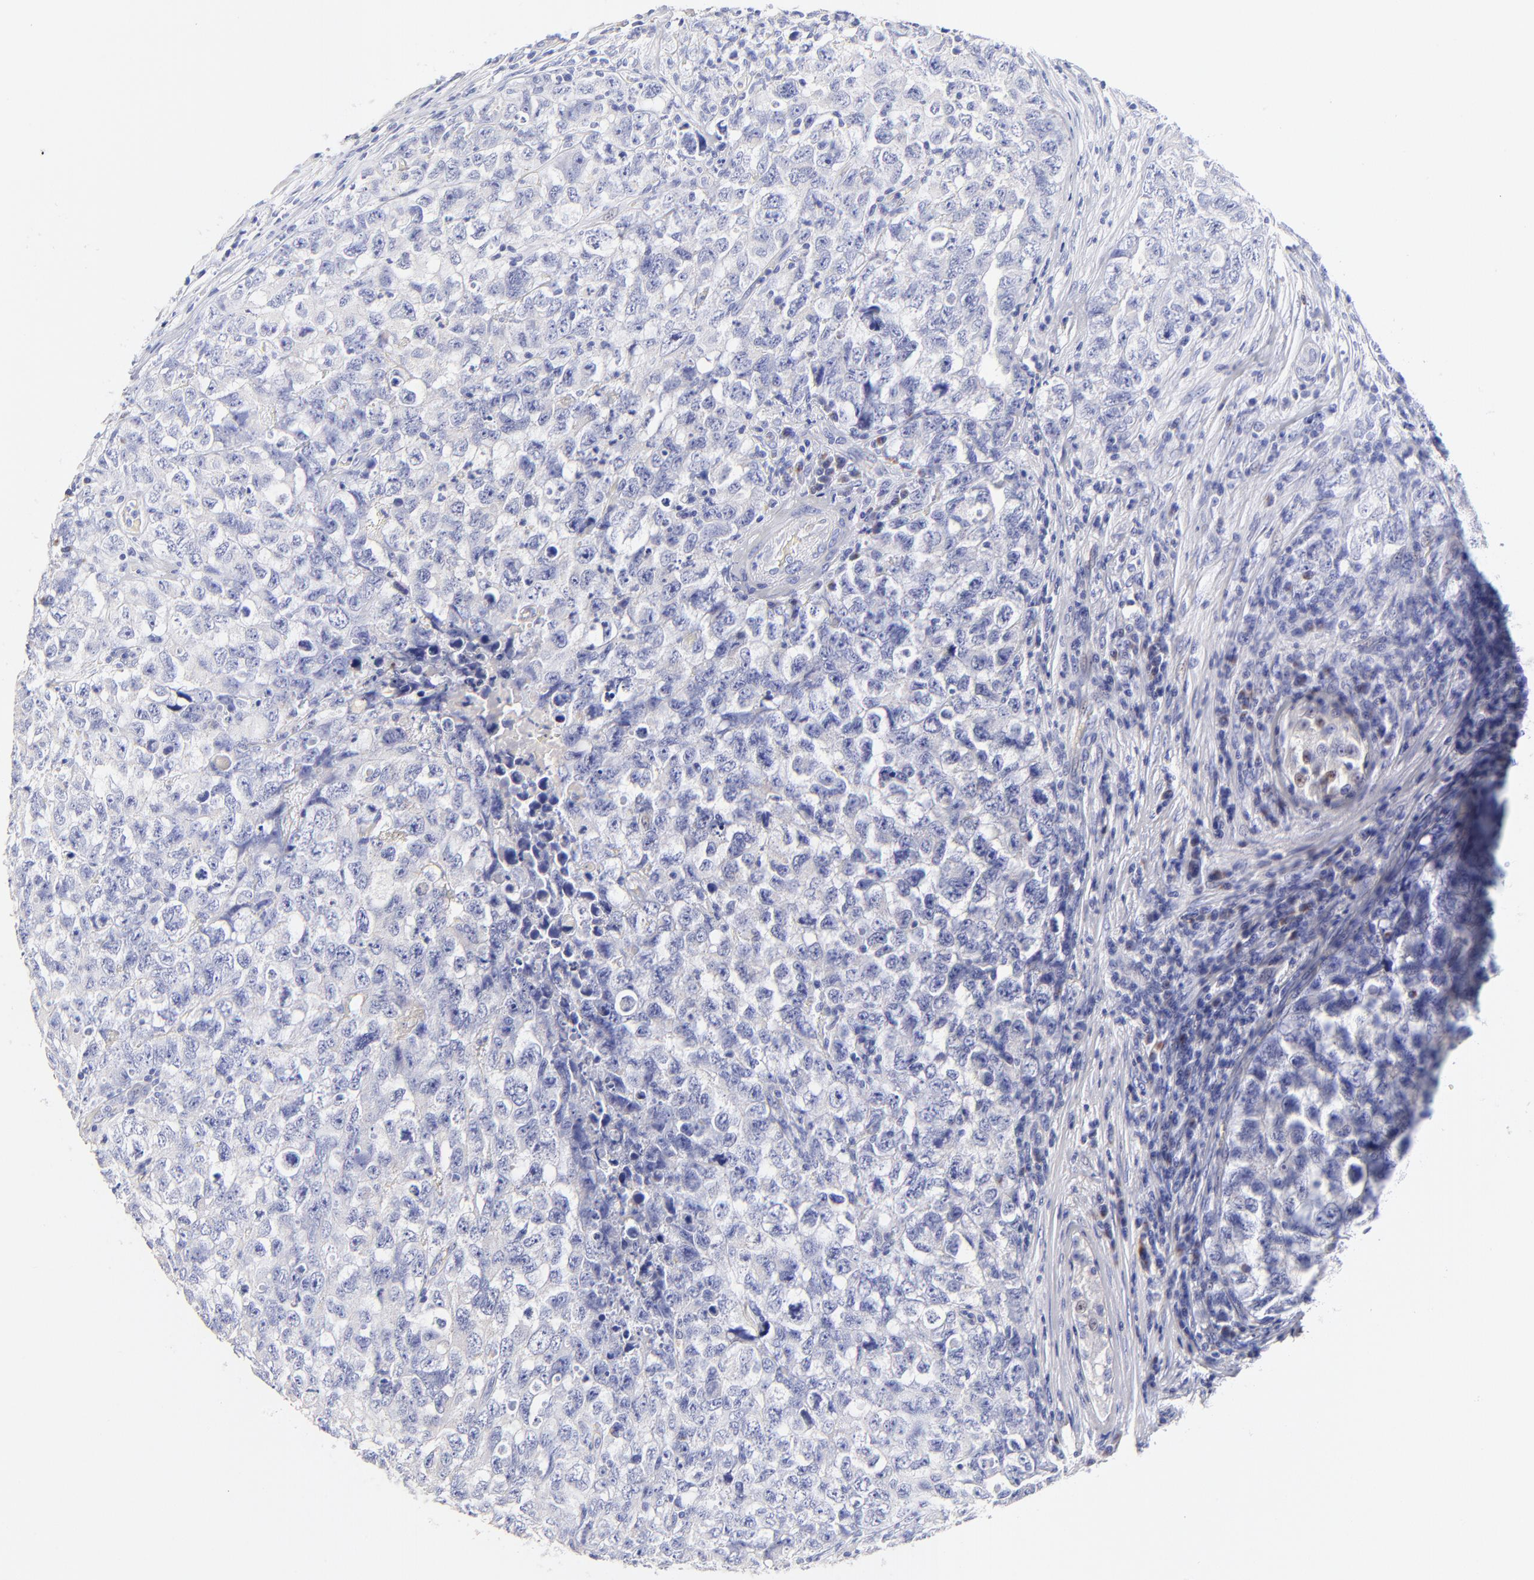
{"staining": {"intensity": "negative", "quantity": "none", "location": "none"}, "tissue": "testis cancer", "cell_type": "Tumor cells", "image_type": "cancer", "snomed": [{"axis": "morphology", "description": "Carcinoma, Embryonal, NOS"}, {"axis": "topography", "description": "Testis"}], "caption": "Tumor cells show no significant positivity in testis cancer (embryonal carcinoma). (IHC, brightfield microscopy, high magnification).", "gene": "ASB9", "patient": {"sex": "male", "age": 31}}